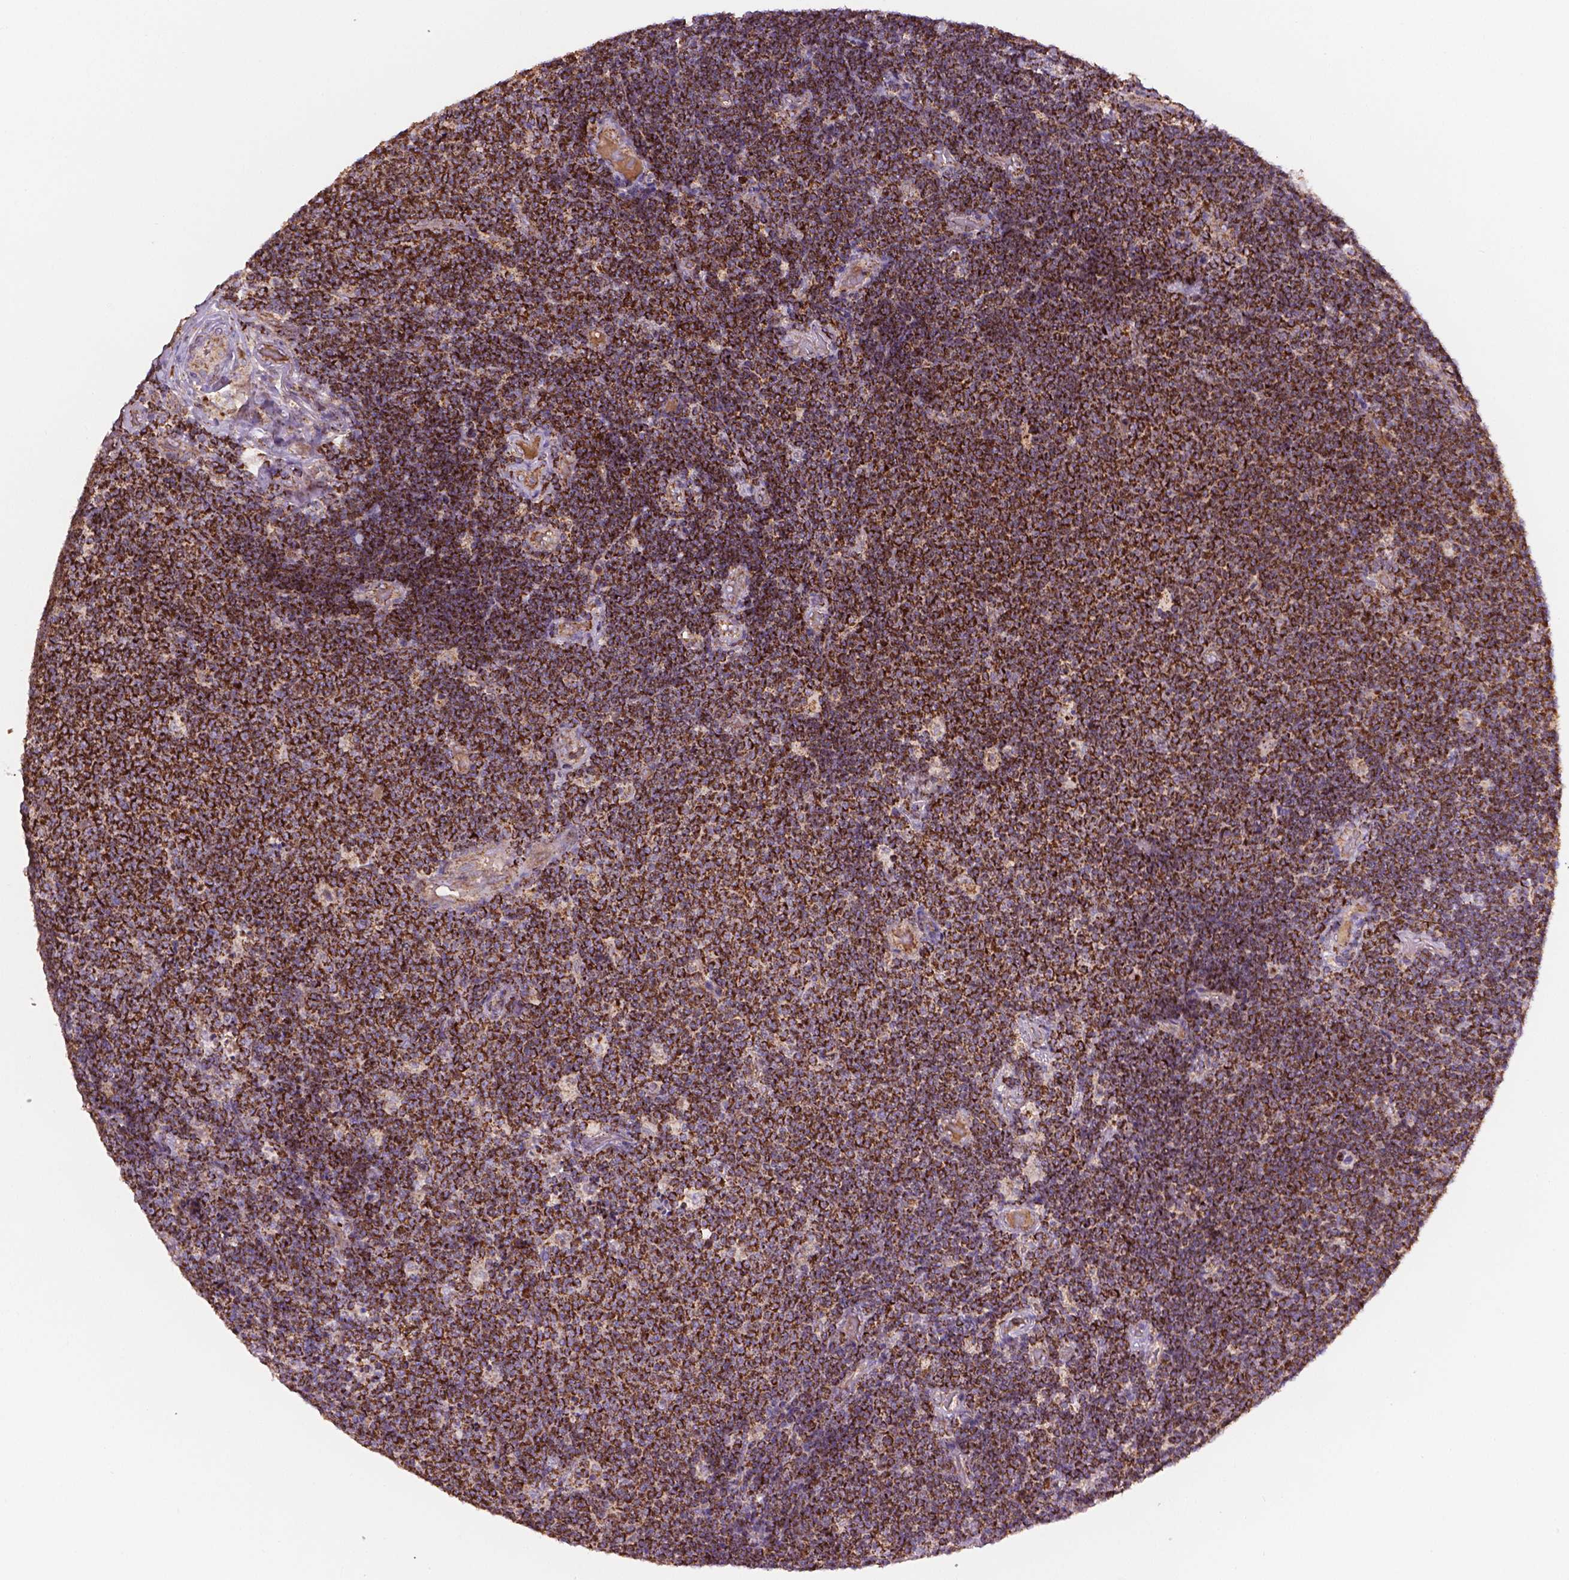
{"staining": {"intensity": "strong", "quantity": ">75%", "location": "cytoplasmic/membranous"}, "tissue": "lymphoma", "cell_type": "Tumor cells", "image_type": "cancer", "snomed": [{"axis": "morphology", "description": "Malignant lymphoma, non-Hodgkin's type, Low grade"}, {"axis": "topography", "description": "Brain"}], "caption": "A brown stain highlights strong cytoplasmic/membranous expression of a protein in human lymphoma tumor cells.", "gene": "PIBF1", "patient": {"sex": "female", "age": 66}}